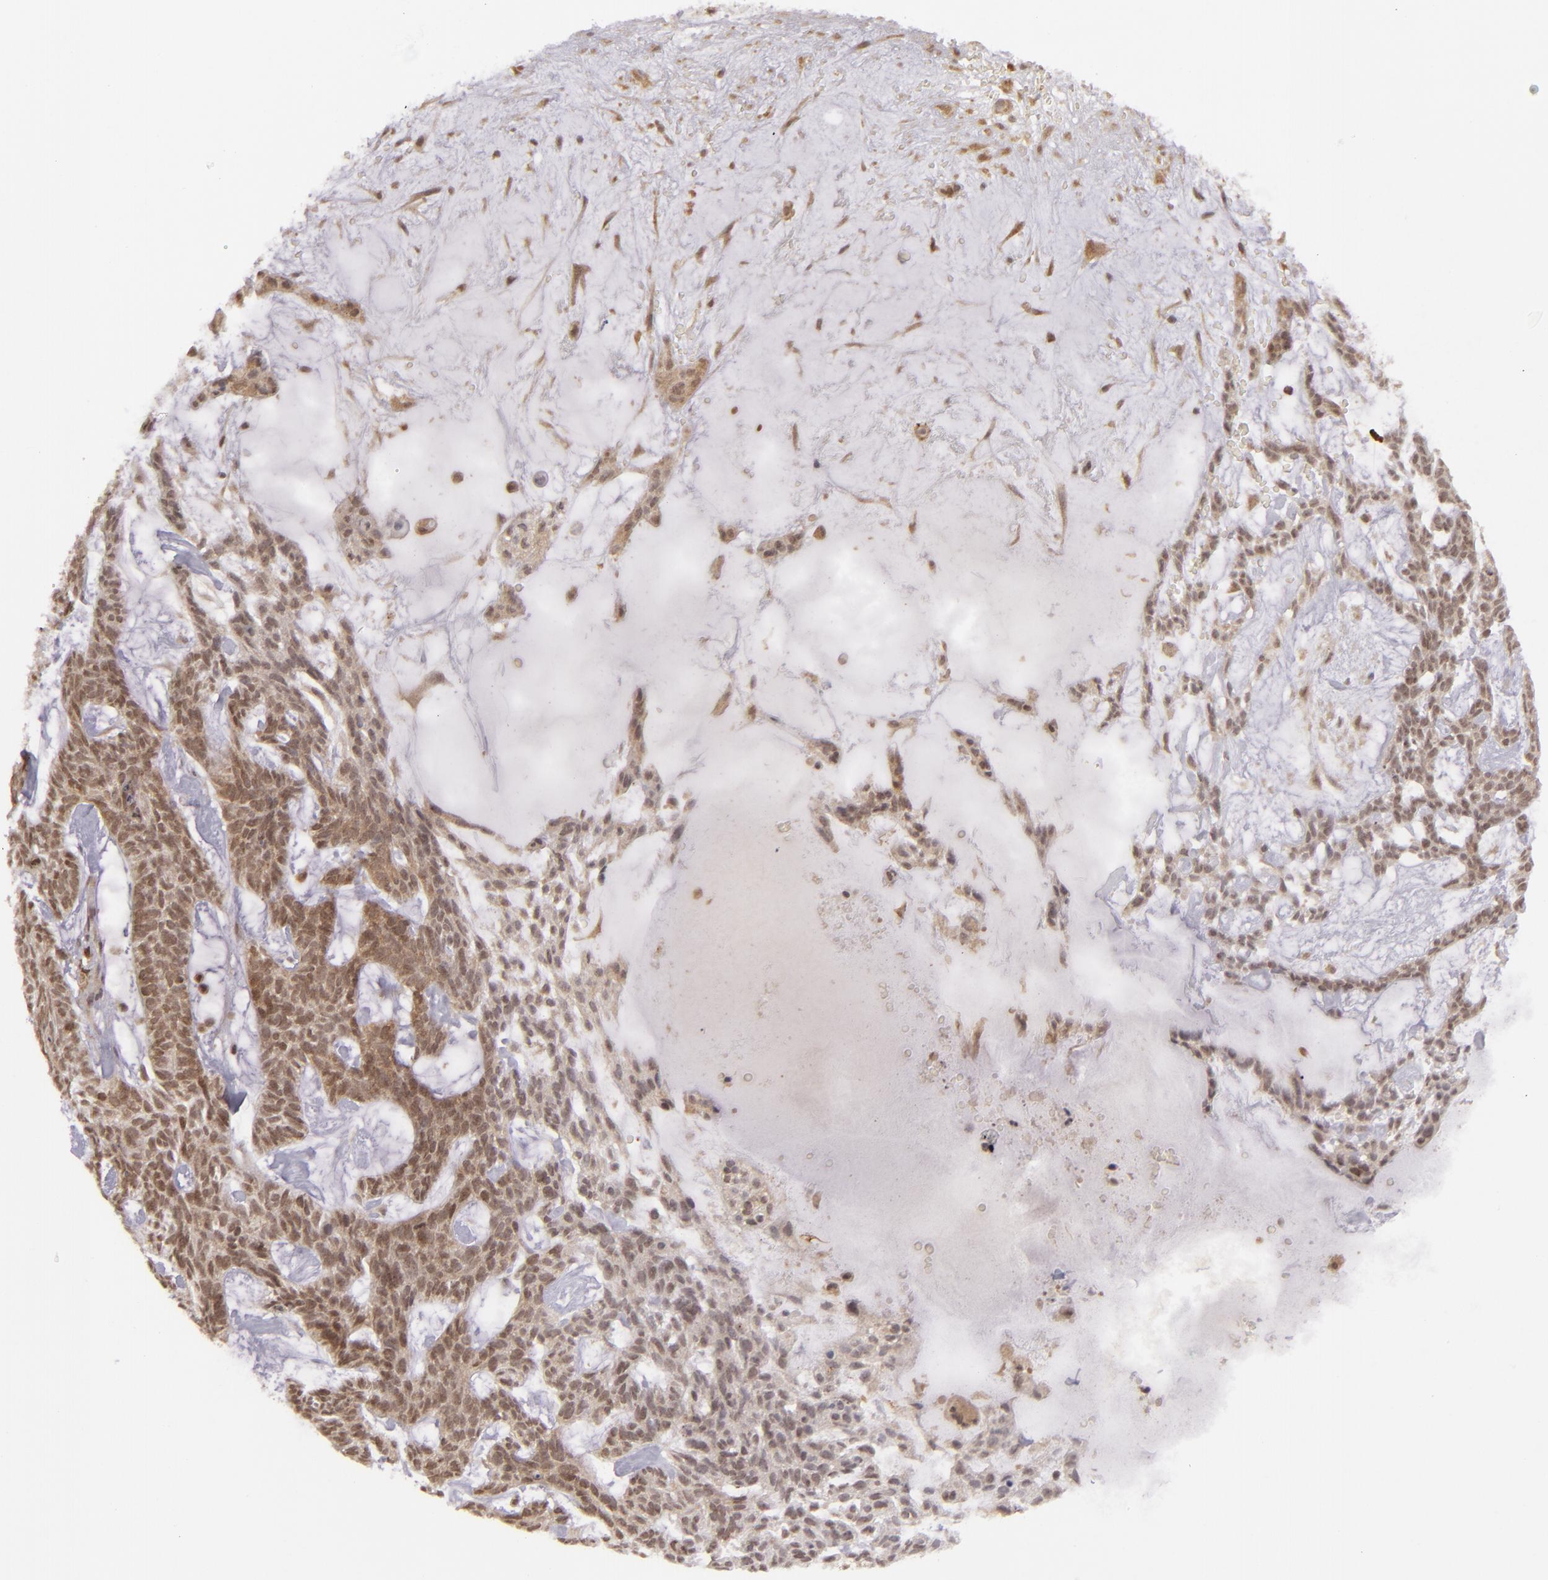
{"staining": {"intensity": "moderate", "quantity": ">75%", "location": "nuclear"}, "tissue": "skin cancer", "cell_type": "Tumor cells", "image_type": "cancer", "snomed": [{"axis": "morphology", "description": "Basal cell carcinoma"}, {"axis": "topography", "description": "Skin"}], "caption": "Skin cancer (basal cell carcinoma) stained for a protein (brown) displays moderate nuclear positive staining in approximately >75% of tumor cells.", "gene": "ZBTB33", "patient": {"sex": "male", "age": 75}}